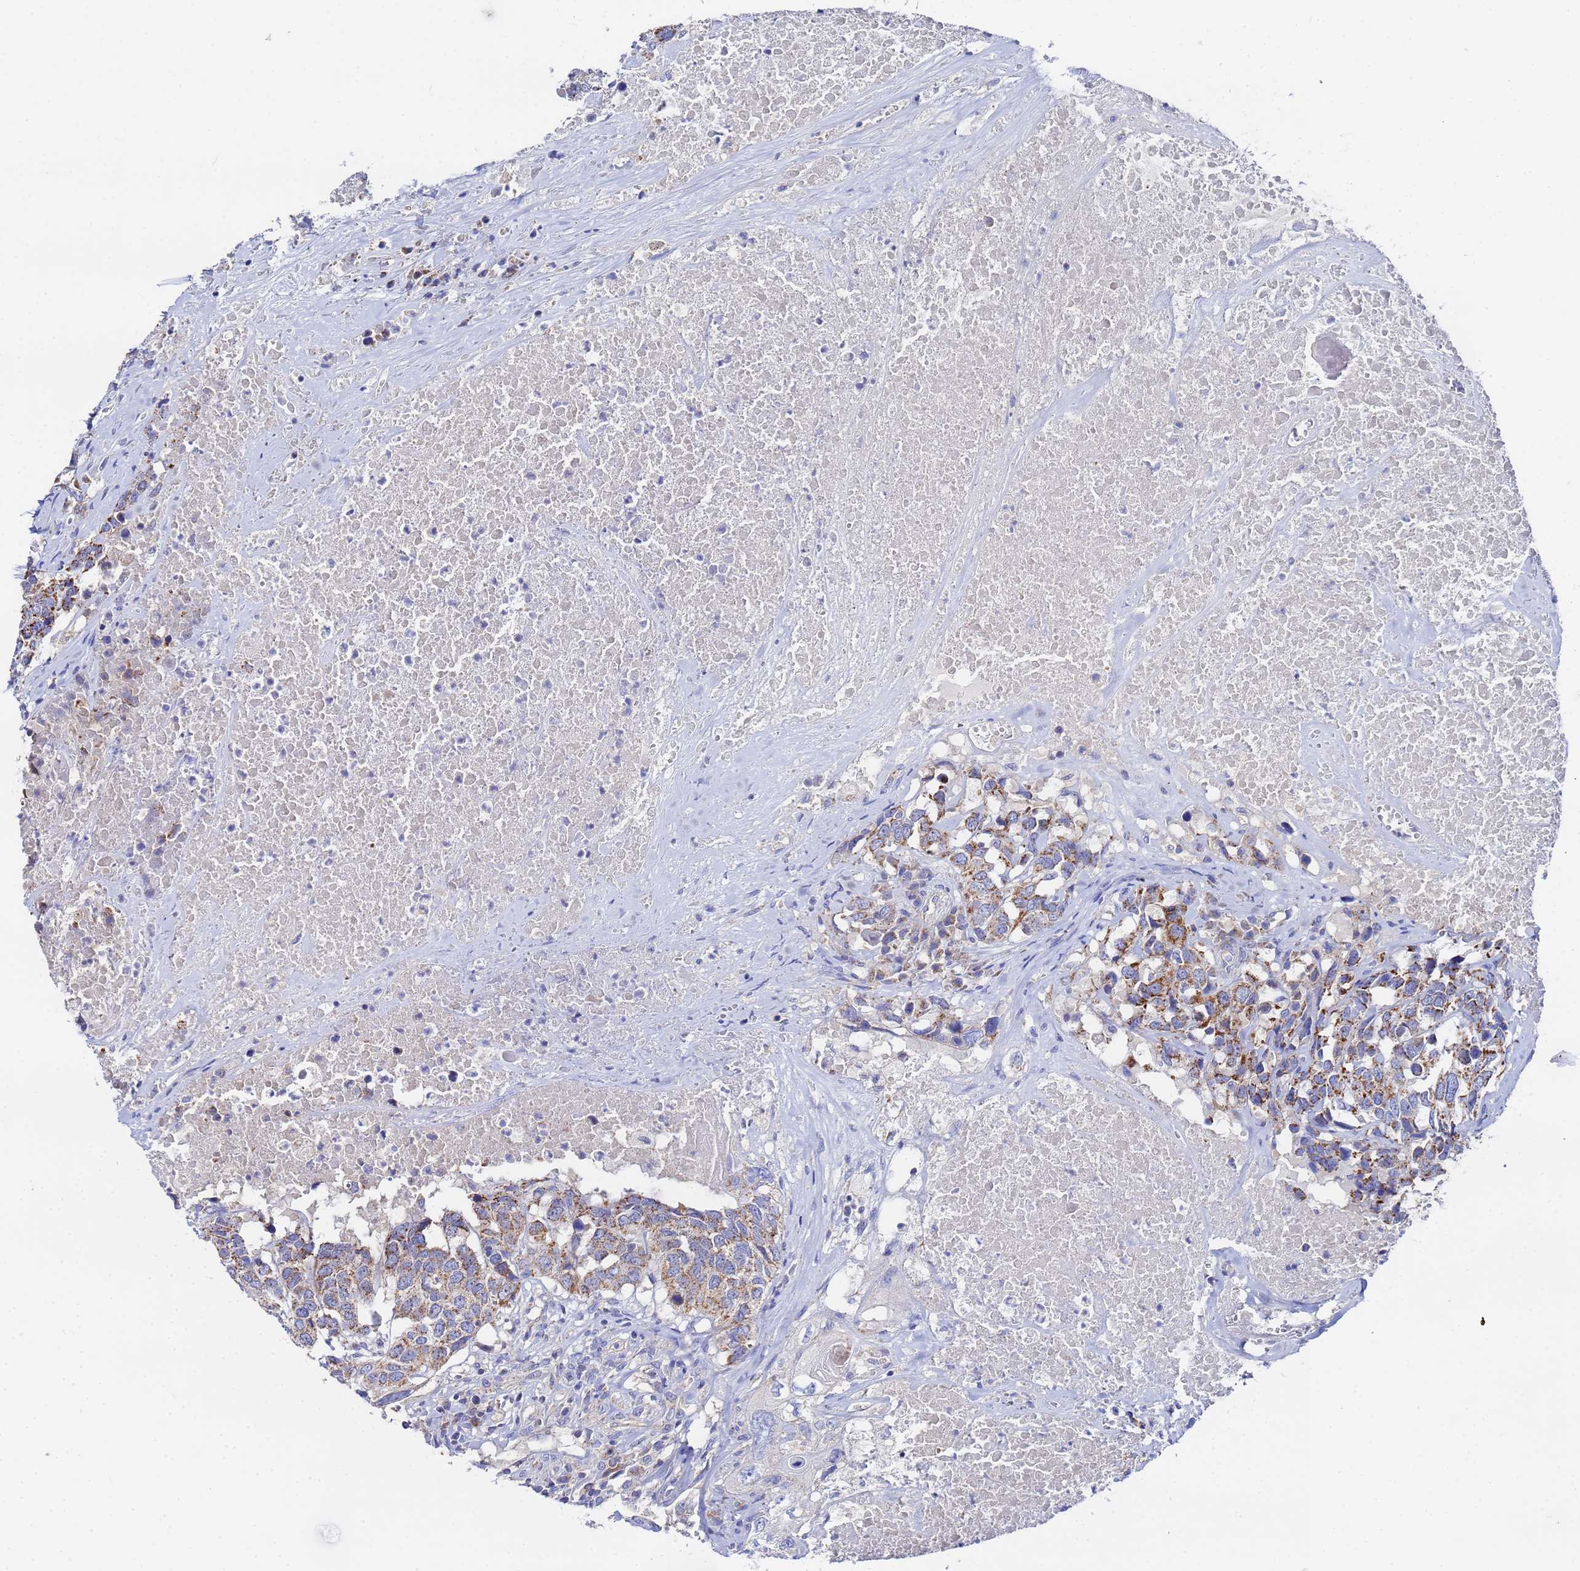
{"staining": {"intensity": "moderate", "quantity": ">75%", "location": "cytoplasmic/membranous"}, "tissue": "head and neck cancer", "cell_type": "Tumor cells", "image_type": "cancer", "snomed": [{"axis": "morphology", "description": "Squamous cell carcinoma, NOS"}, {"axis": "topography", "description": "Head-Neck"}], "caption": "Brown immunohistochemical staining in human head and neck squamous cell carcinoma exhibits moderate cytoplasmic/membranous staining in about >75% of tumor cells. (DAB (3,3'-diaminobenzidine) = brown stain, brightfield microscopy at high magnification).", "gene": "FAHD2A", "patient": {"sex": "male", "age": 66}}